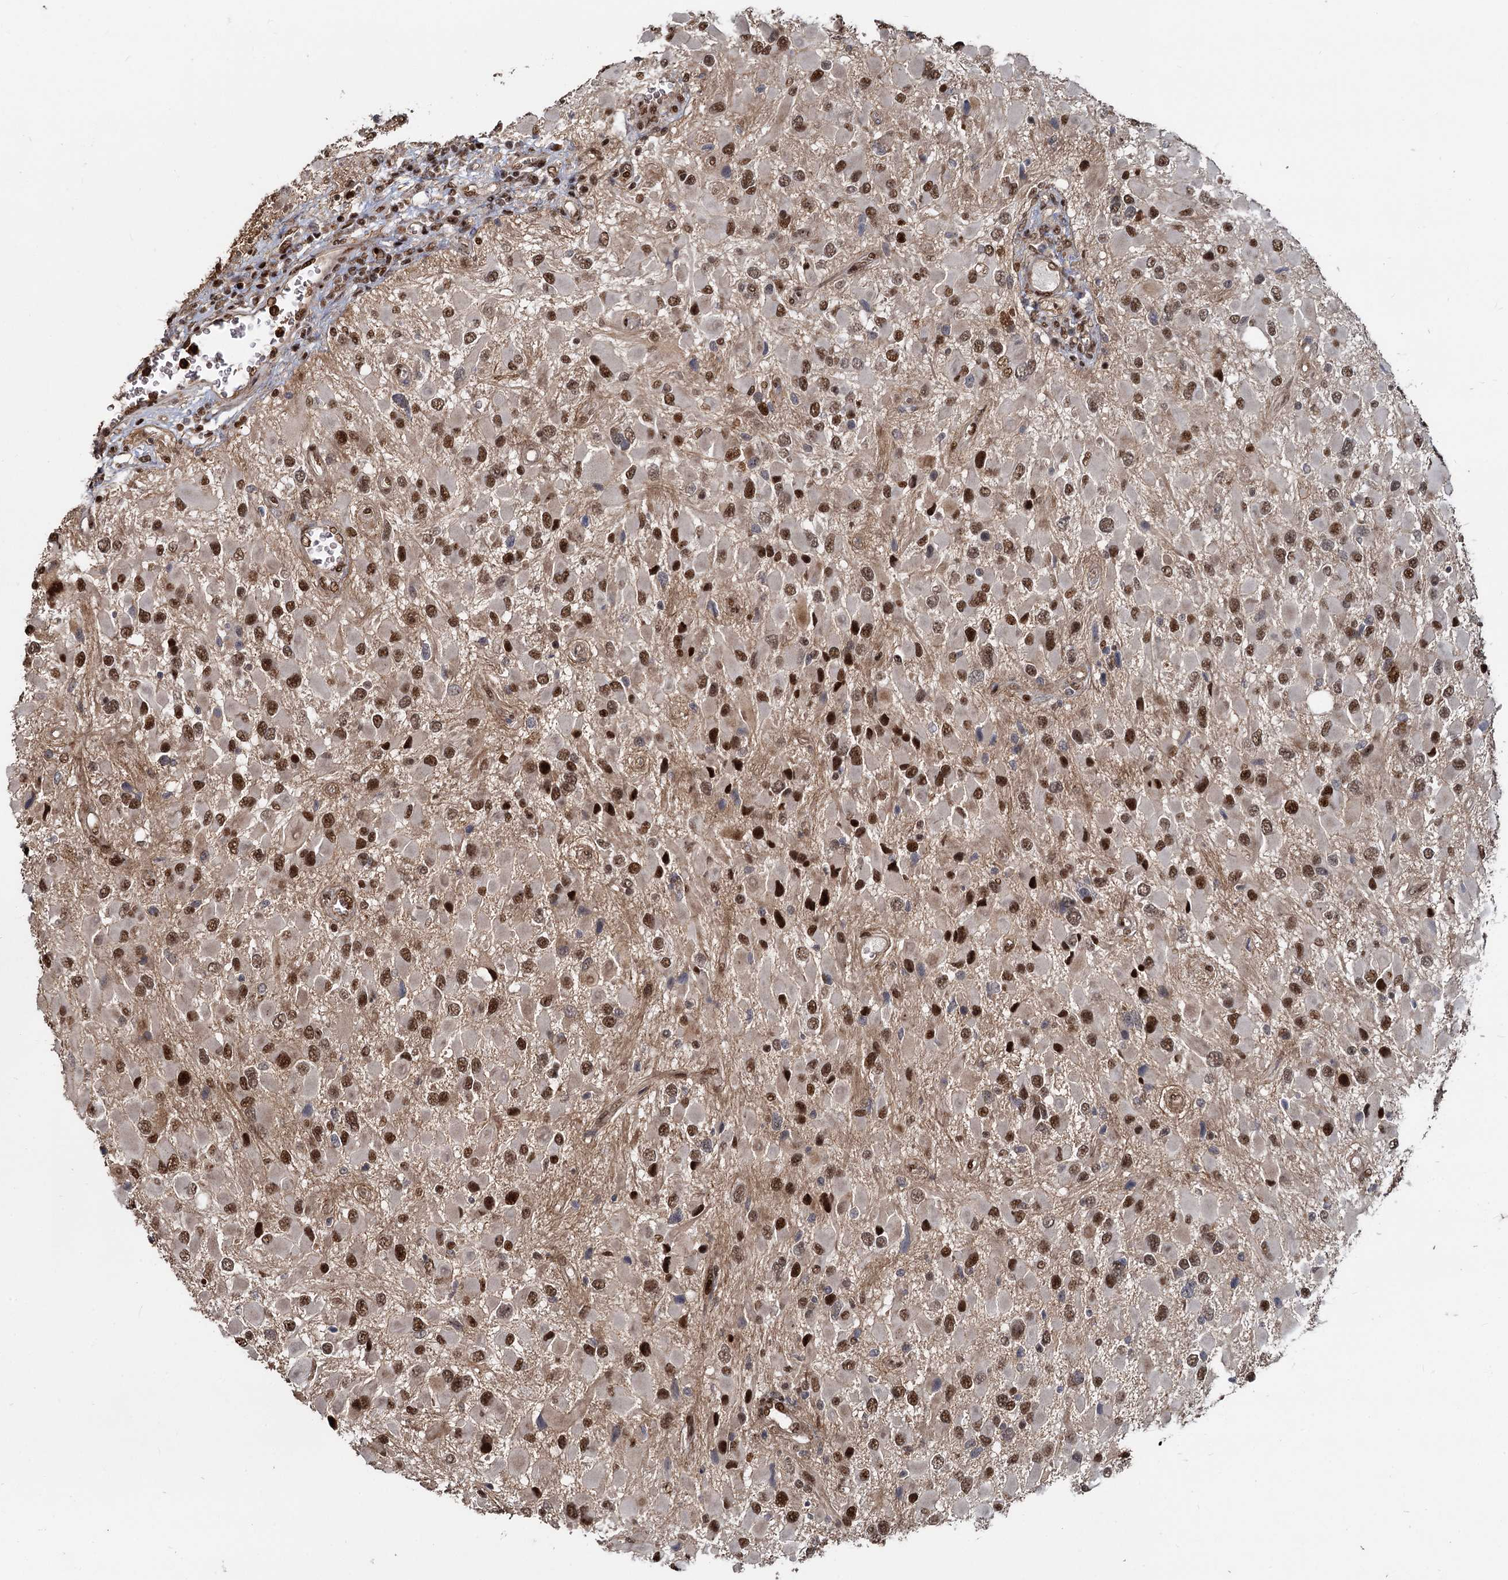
{"staining": {"intensity": "moderate", "quantity": ">75%", "location": "nuclear"}, "tissue": "glioma", "cell_type": "Tumor cells", "image_type": "cancer", "snomed": [{"axis": "morphology", "description": "Glioma, malignant, High grade"}, {"axis": "topography", "description": "Brain"}], "caption": "Moderate nuclear protein staining is appreciated in approximately >75% of tumor cells in glioma.", "gene": "ANKRD49", "patient": {"sex": "male", "age": 53}}